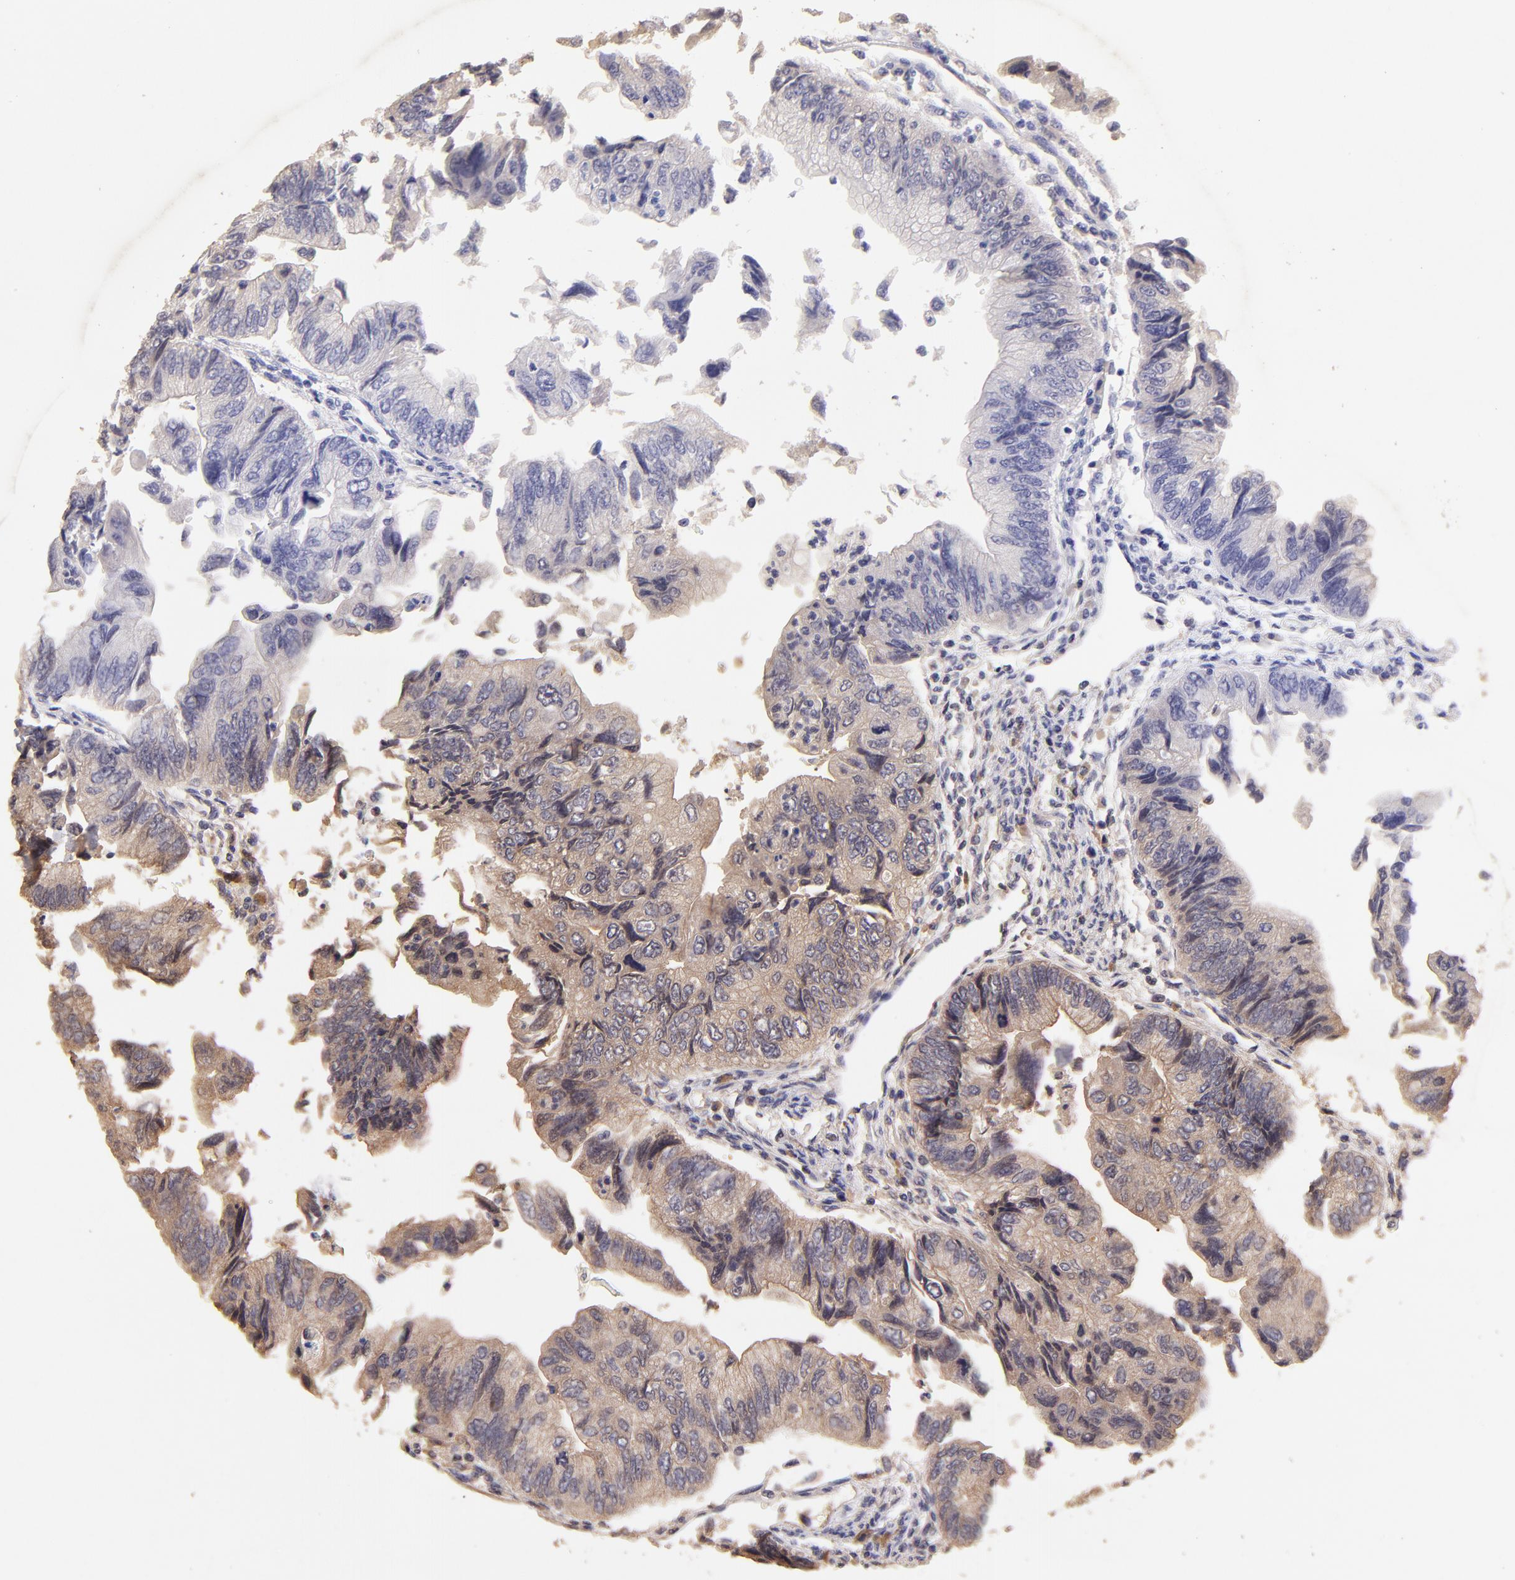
{"staining": {"intensity": "weak", "quantity": "25%-75%", "location": "cytoplasmic/membranous"}, "tissue": "colorectal cancer", "cell_type": "Tumor cells", "image_type": "cancer", "snomed": [{"axis": "morphology", "description": "Adenocarcinoma, NOS"}, {"axis": "topography", "description": "Colon"}], "caption": "IHC image of neoplastic tissue: colorectal adenocarcinoma stained using immunohistochemistry reveals low levels of weak protein expression localized specifically in the cytoplasmic/membranous of tumor cells, appearing as a cytoplasmic/membranous brown color.", "gene": "RNASEL", "patient": {"sex": "female", "age": 11}}